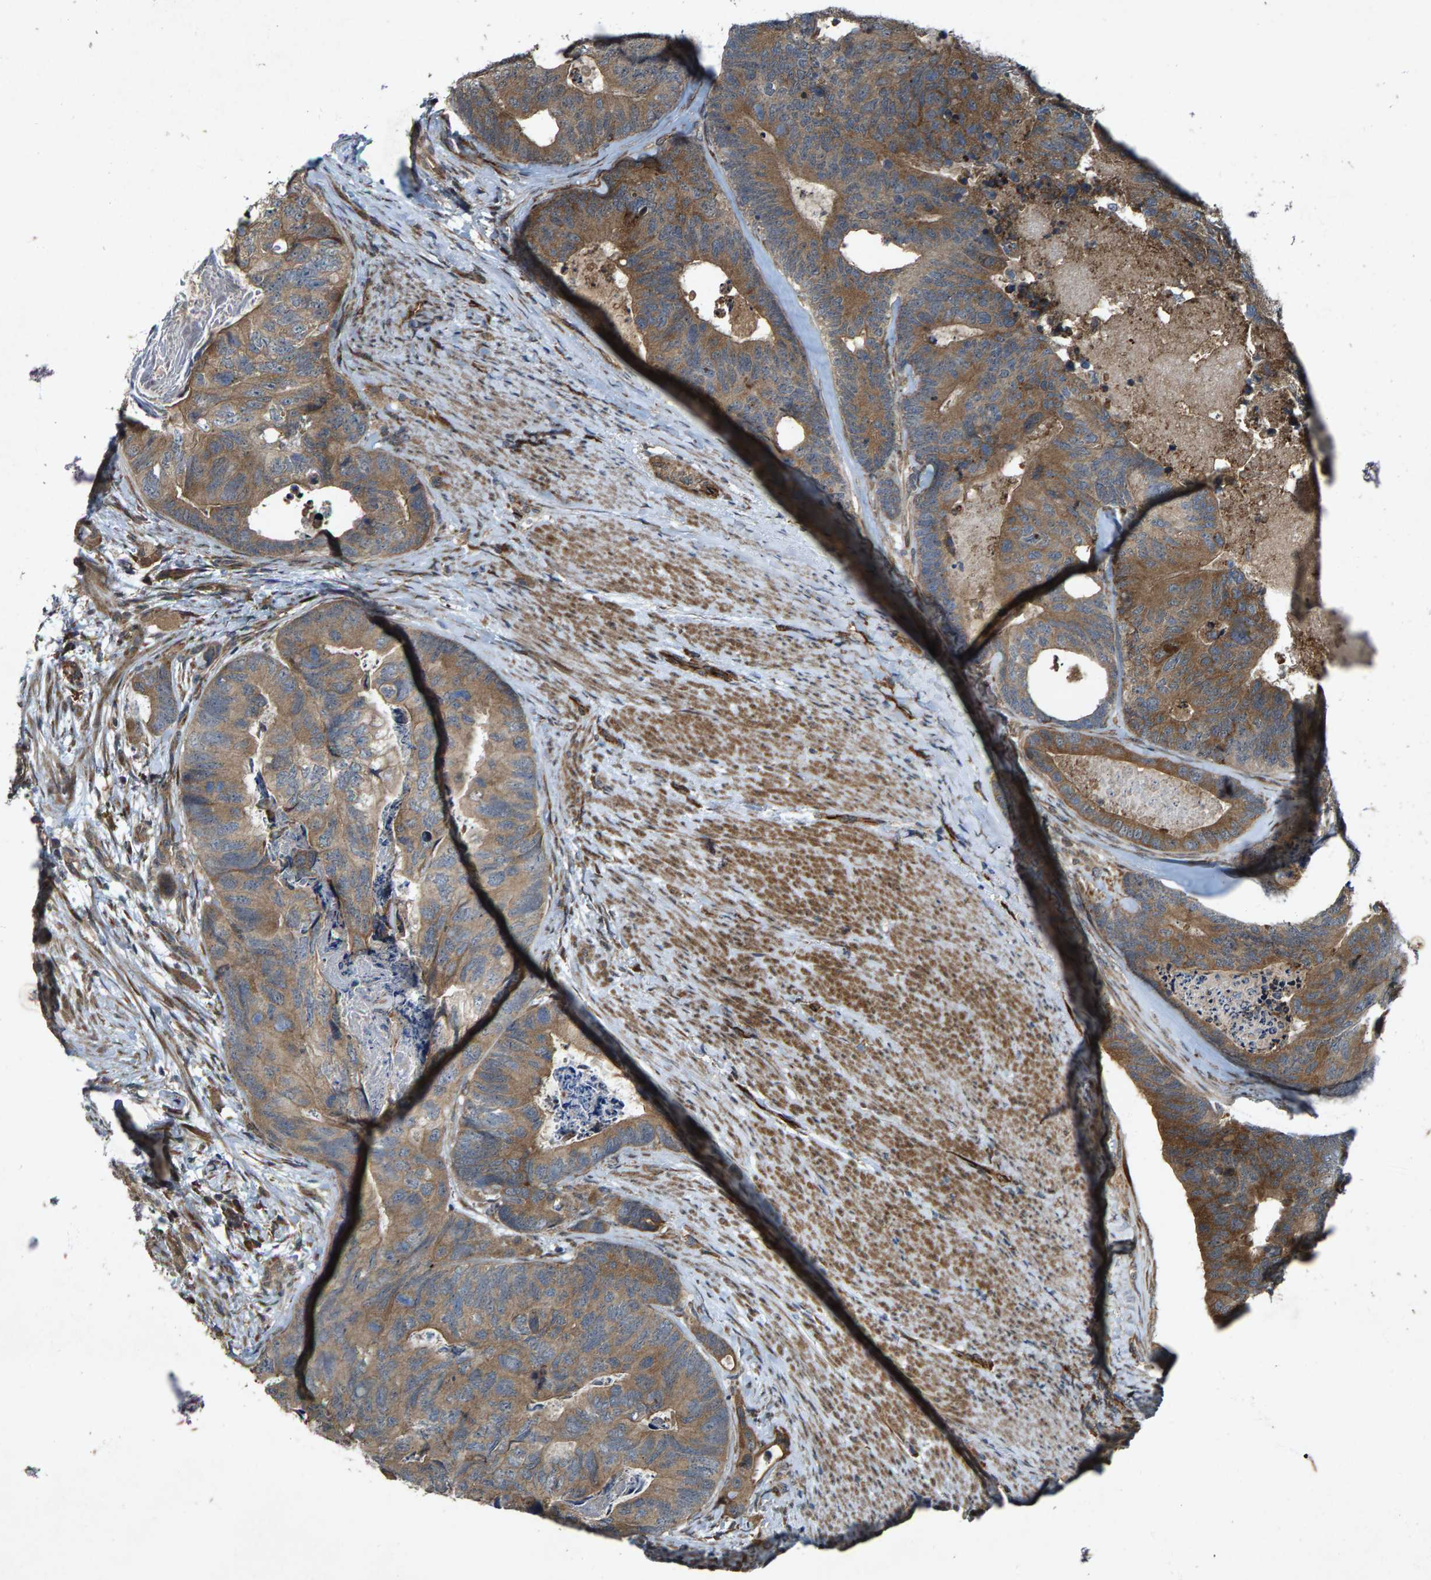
{"staining": {"intensity": "moderate", "quantity": ">75%", "location": "cytoplasmic/membranous"}, "tissue": "colorectal cancer", "cell_type": "Tumor cells", "image_type": "cancer", "snomed": [{"axis": "morphology", "description": "Adenocarcinoma, NOS"}, {"axis": "topography", "description": "Colon"}], "caption": "Immunohistochemical staining of colorectal cancer exhibits medium levels of moderate cytoplasmic/membranous protein positivity in about >75% of tumor cells.", "gene": "LRRC72", "patient": {"sex": "female", "age": 67}}